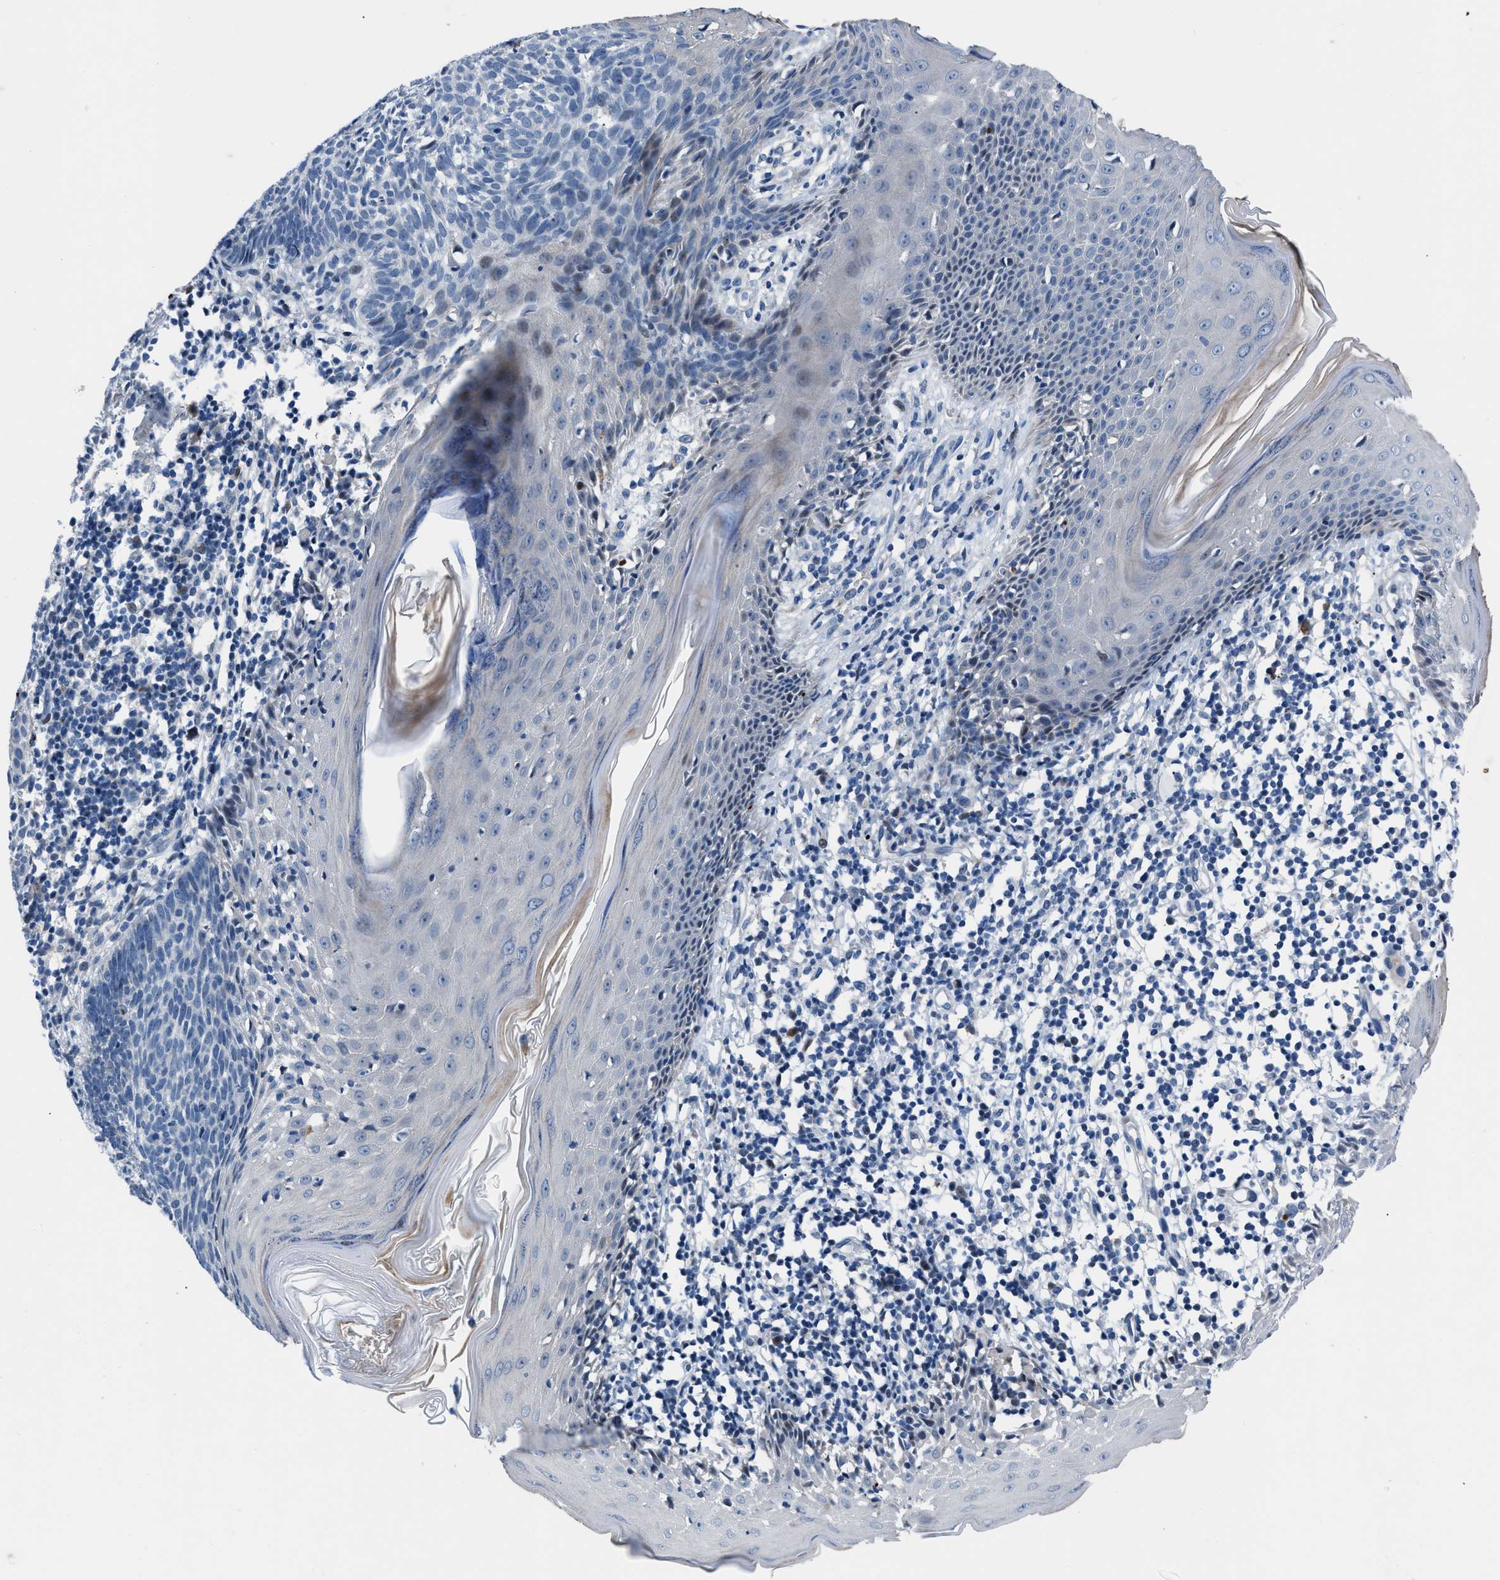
{"staining": {"intensity": "negative", "quantity": "none", "location": "none"}, "tissue": "skin cancer", "cell_type": "Tumor cells", "image_type": "cancer", "snomed": [{"axis": "morphology", "description": "Basal cell carcinoma"}, {"axis": "topography", "description": "Skin"}], "caption": "A high-resolution micrograph shows immunohistochemistry staining of skin cancer (basal cell carcinoma), which exhibits no significant expression in tumor cells. (DAB (3,3'-diaminobenzidine) IHC with hematoxylin counter stain).", "gene": "UAP1", "patient": {"sex": "male", "age": 60}}